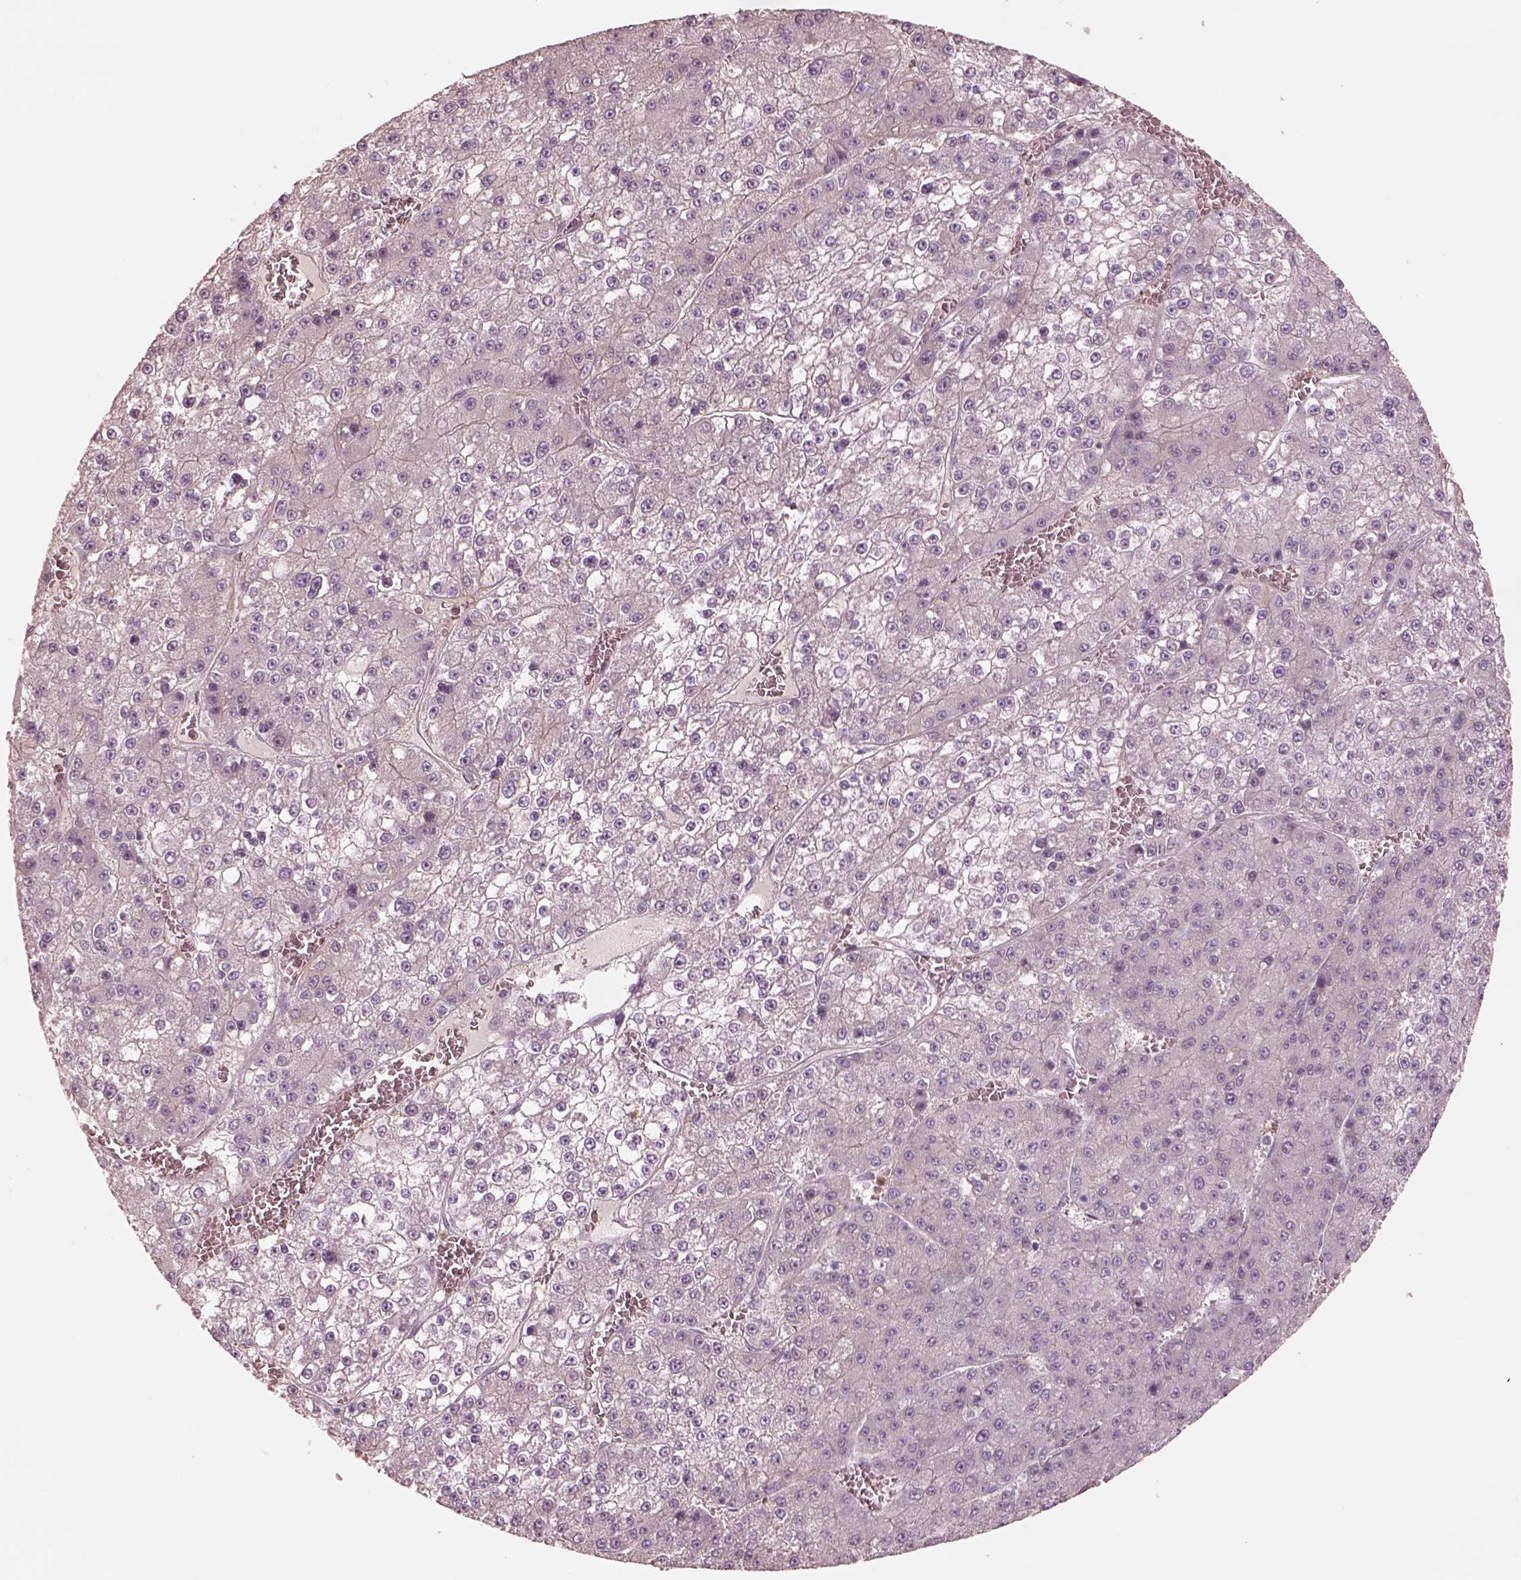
{"staining": {"intensity": "negative", "quantity": "none", "location": "none"}, "tissue": "liver cancer", "cell_type": "Tumor cells", "image_type": "cancer", "snomed": [{"axis": "morphology", "description": "Carcinoma, Hepatocellular, NOS"}, {"axis": "topography", "description": "Liver"}], "caption": "Liver cancer was stained to show a protein in brown. There is no significant expression in tumor cells.", "gene": "GPRIN1", "patient": {"sex": "female", "age": 73}}